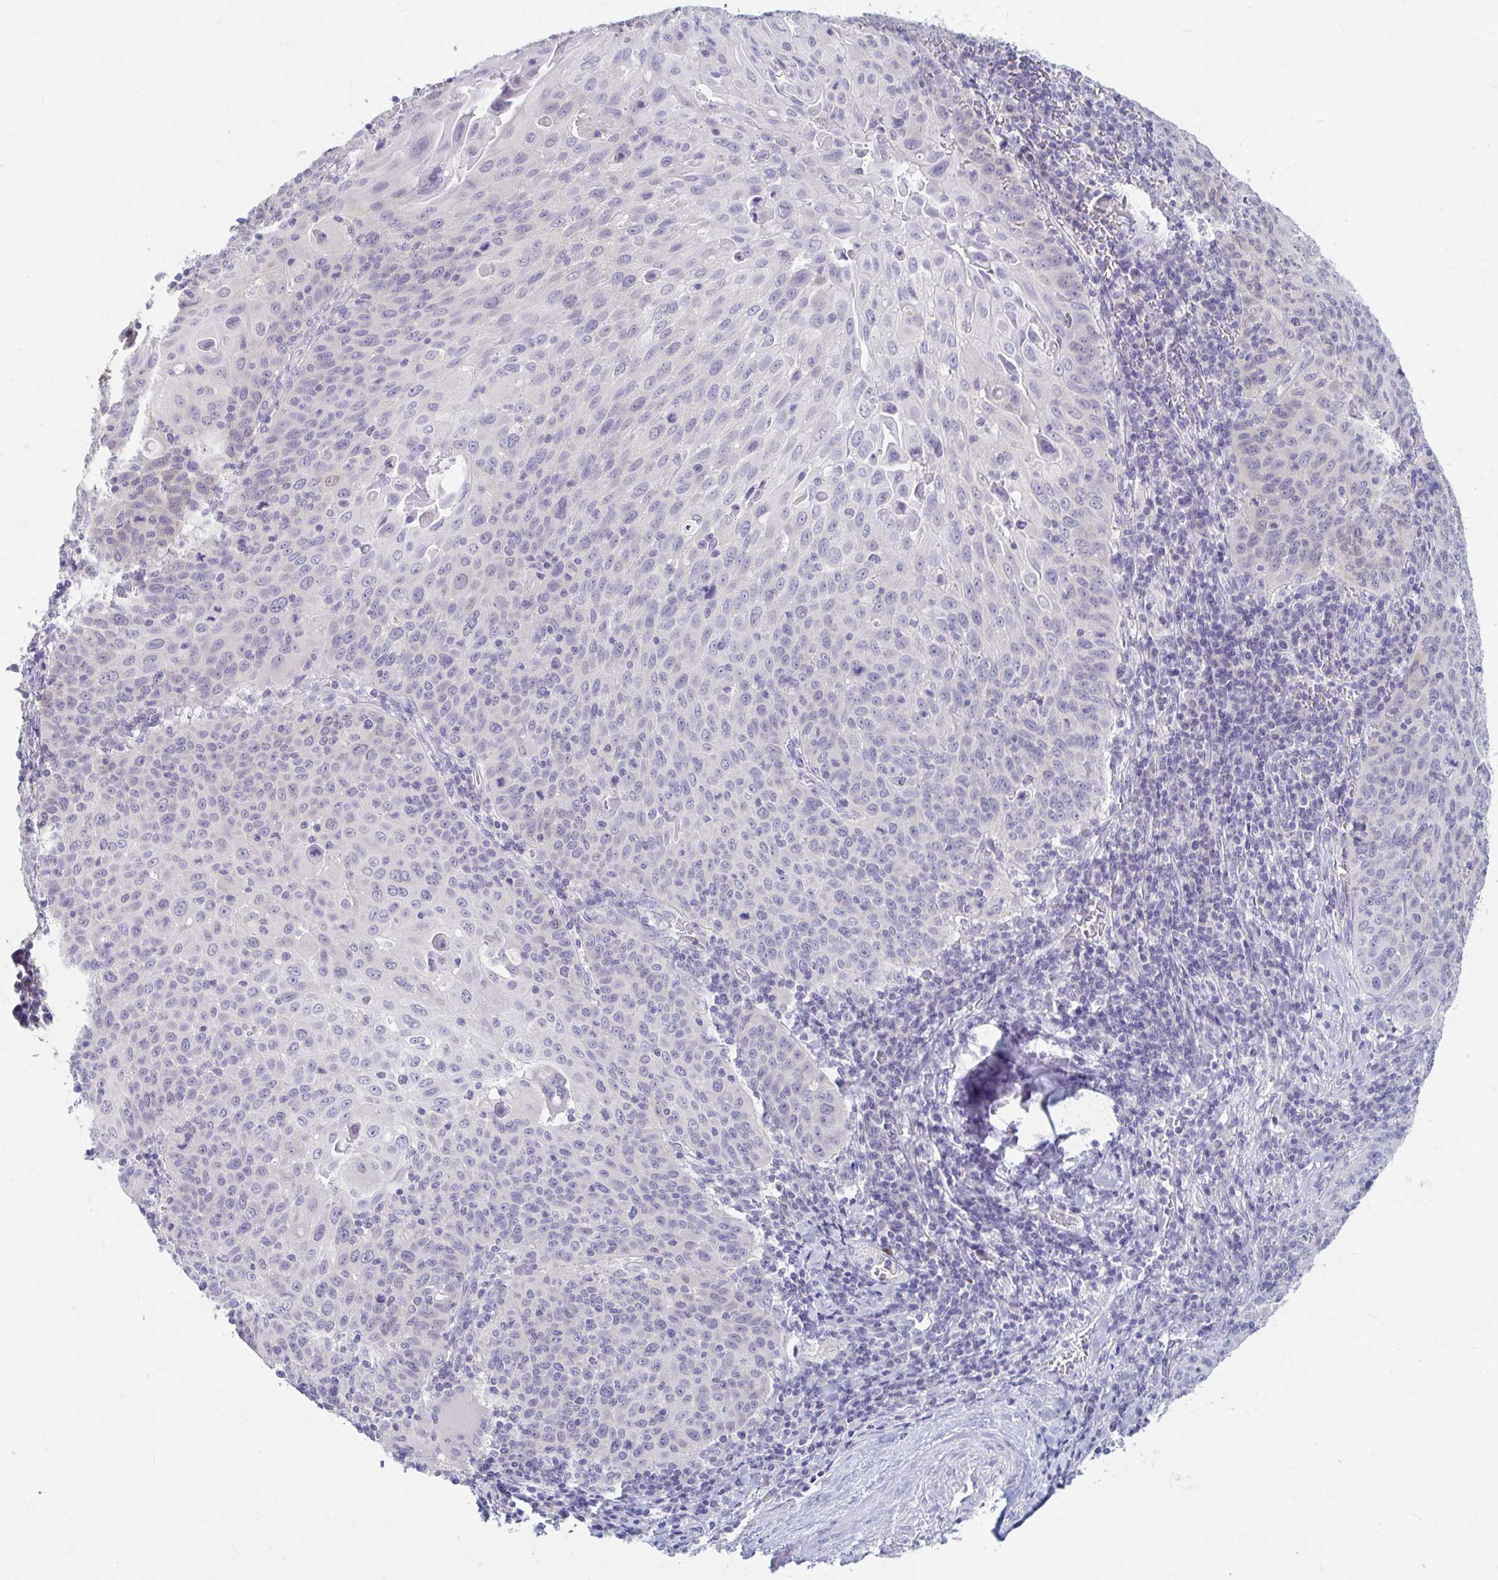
{"staining": {"intensity": "negative", "quantity": "none", "location": "none"}, "tissue": "cervical cancer", "cell_type": "Tumor cells", "image_type": "cancer", "snomed": [{"axis": "morphology", "description": "Squamous cell carcinoma, NOS"}, {"axis": "topography", "description": "Cervix"}], "caption": "Micrograph shows no significant protein positivity in tumor cells of cervical cancer (squamous cell carcinoma). (Immunohistochemistry, brightfield microscopy, high magnification).", "gene": "ADH1A", "patient": {"sex": "female", "age": 65}}